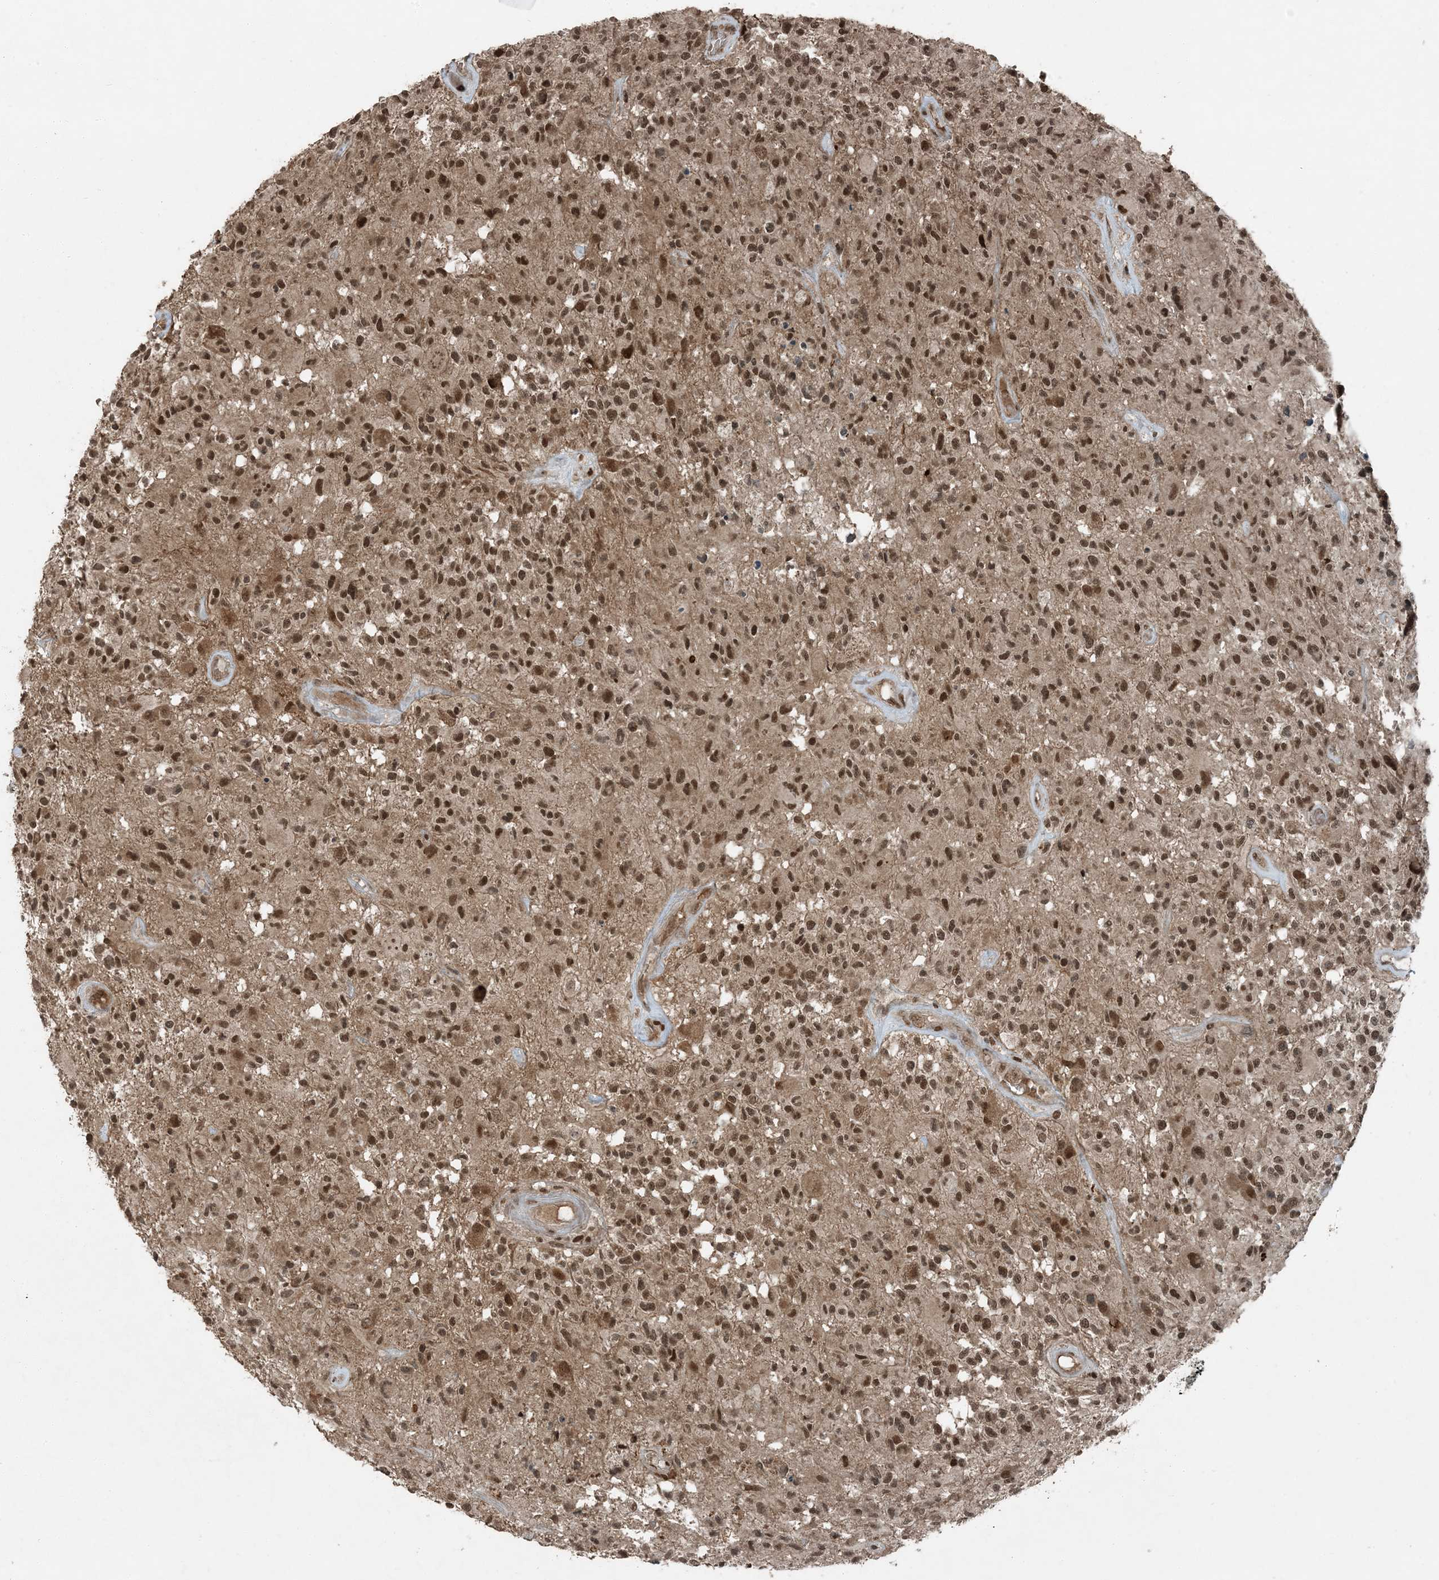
{"staining": {"intensity": "moderate", "quantity": ">75%", "location": "nuclear"}, "tissue": "glioma", "cell_type": "Tumor cells", "image_type": "cancer", "snomed": [{"axis": "morphology", "description": "Glioma, malignant, High grade"}, {"axis": "morphology", "description": "Glioblastoma, NOS"}, {"axis": "topography", "description": "Brain"}], "caption": "Immunohistochemistry (DAB) staining of human malignant glioma (high-grade) reveals moderate nuclear protein staining in approximately >75% of tumor cells.", "gene": "TRAPPC12", "patient": {"sex": "male", "age": 60}}